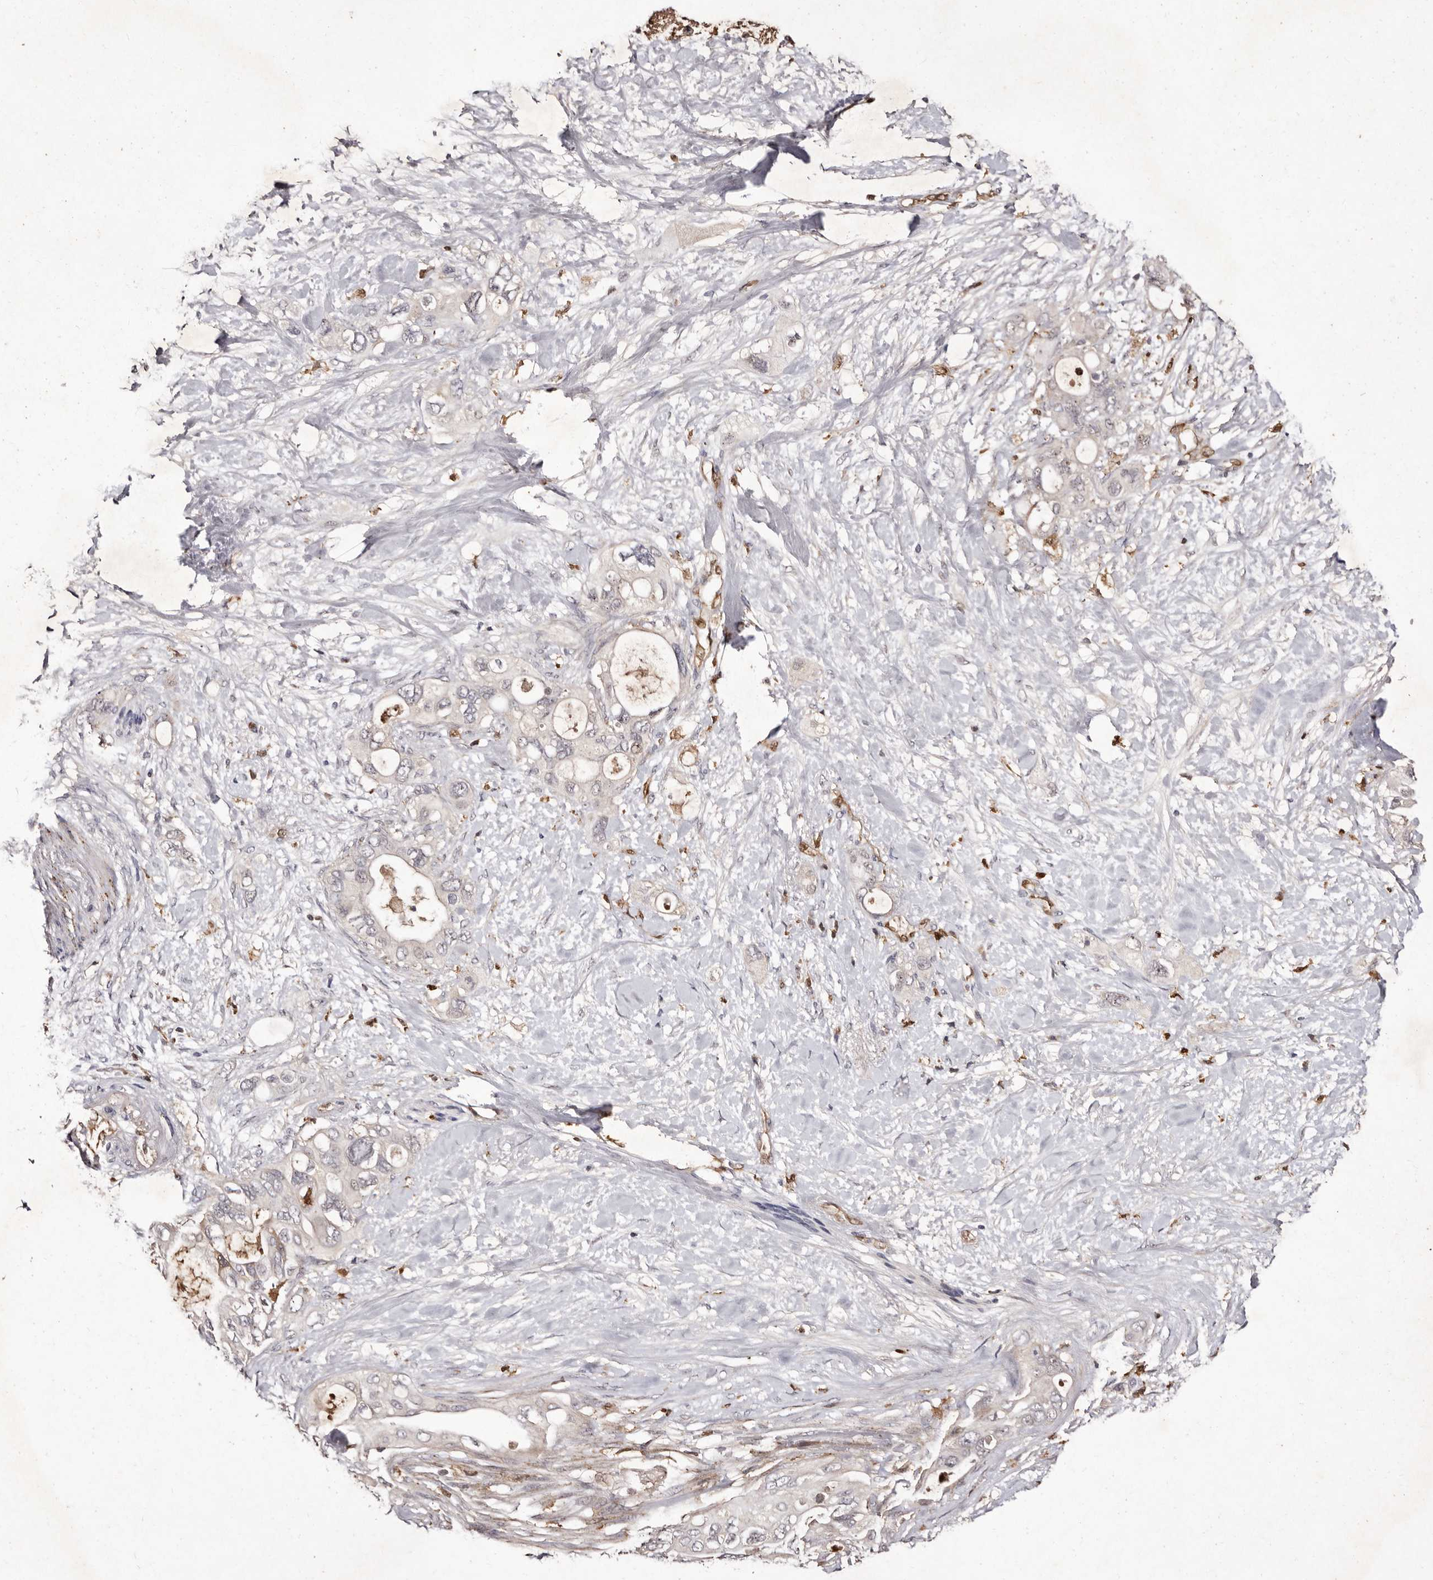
{"staining": {"intensity": "negative", "quantity": "none", "location": "none"}, "tissue": "pancreatic cancer", "cell_type": "Tumor cells", "image_type": "cancer", "snomed": [{"axis": "morphology", "description": "Adenocarcinoma, NOS"}, {"axis": "topography", "description": "Pancreas"}], "caption": "Human pancreatic cancer stained for a protein using immunohistochemistry exhibits no expression in tumor cells.", "gene": "GIMAP4", "patient": {"sex": "female", "age": 56}}